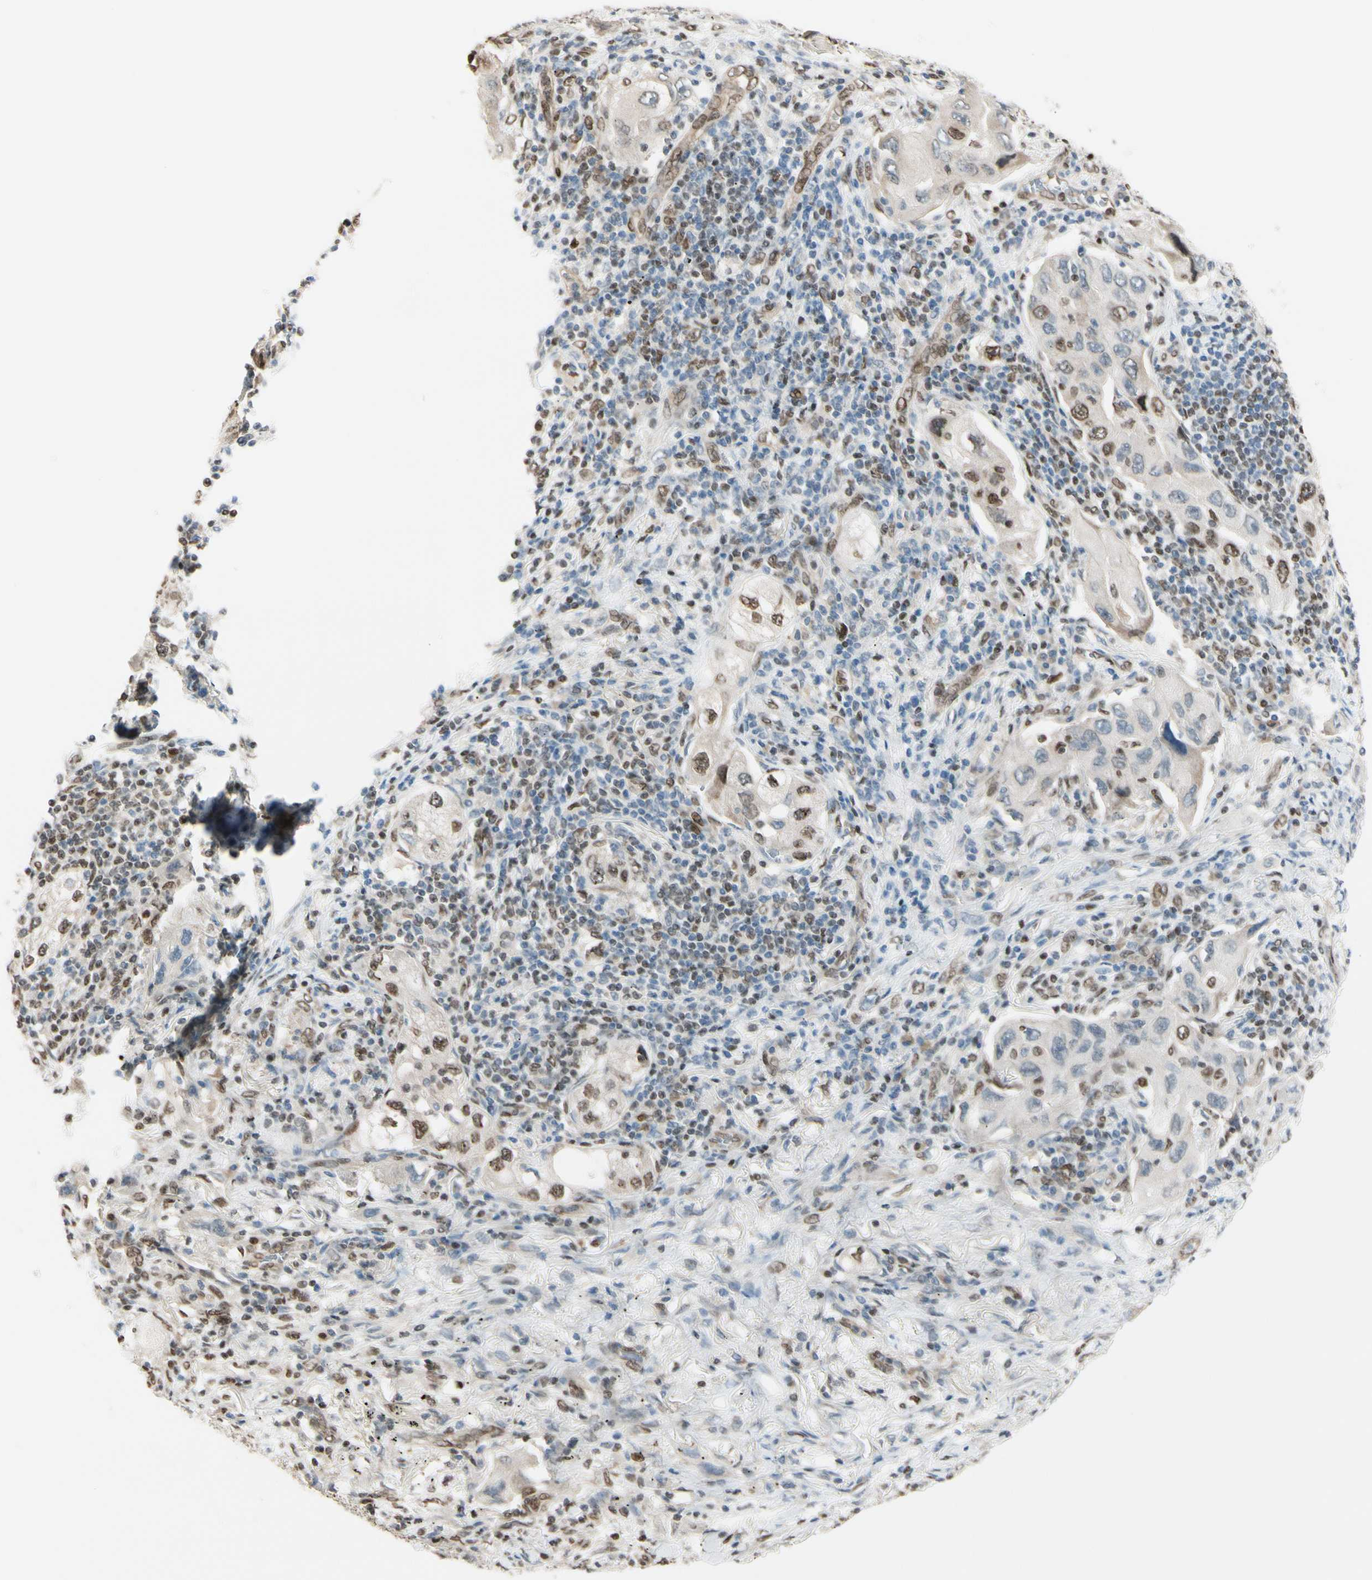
{"staining": {"intensity": "moderate", "quantity": "25%-75%", "location": "nuclear"}, "tissue": "lung cancer", "cell_type": "Tumor cells", "image_type": "cancer", "snomed": [{"axis": "morphology", "description": "Adenocarcinoma, NOS"}, {"axis": "topography", "description": "Lung"}], "caption": "Immunohistochemistry (IHC) micrograph of neoplastic tissue: lung adenocarcinoma stained using immunohistochemistry displays medium levels of moderate protein expression localized specifically in the nuclear of tumor cells, appearing as a nuclear brown color.", "gene": "SUFU", "patient": {"sex": "female", "age": 65}}